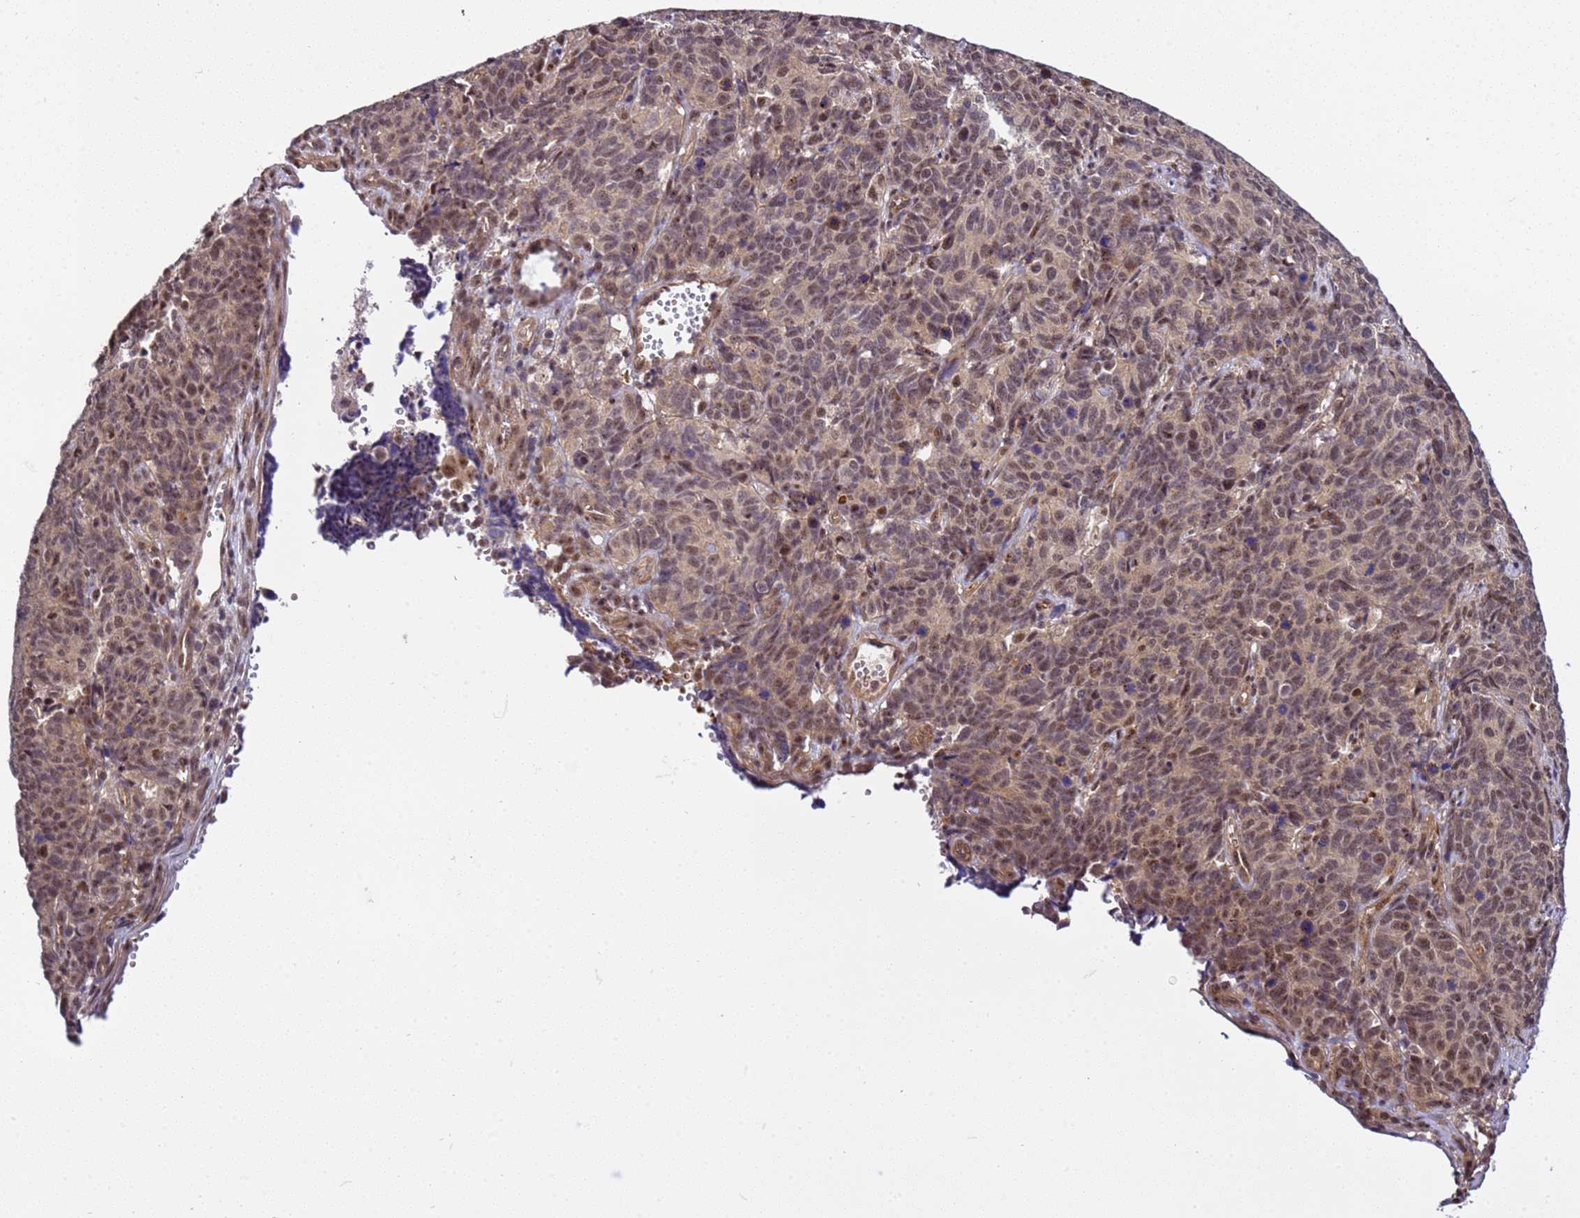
{"staining": {"intensity": "moderate", "quantity": ">75%", "location": "nuclear"}, "tissue": "cervical cancer", "cell_type": "Tumor cells", "image_type": "cancer", "snomed": [{"axis": "morphology", "description": "Squamous cell carcinoma, NOS"}, {"axis": "topography", "description": "Cervix"}], "caption": "Moderate nuclear expression for a protein is present in approximately >75% of tumor cells of cervical squamous cell carcinoma using IHC.", "gene": "GEN1", "patient": {"sex": "female", "age": 60}}